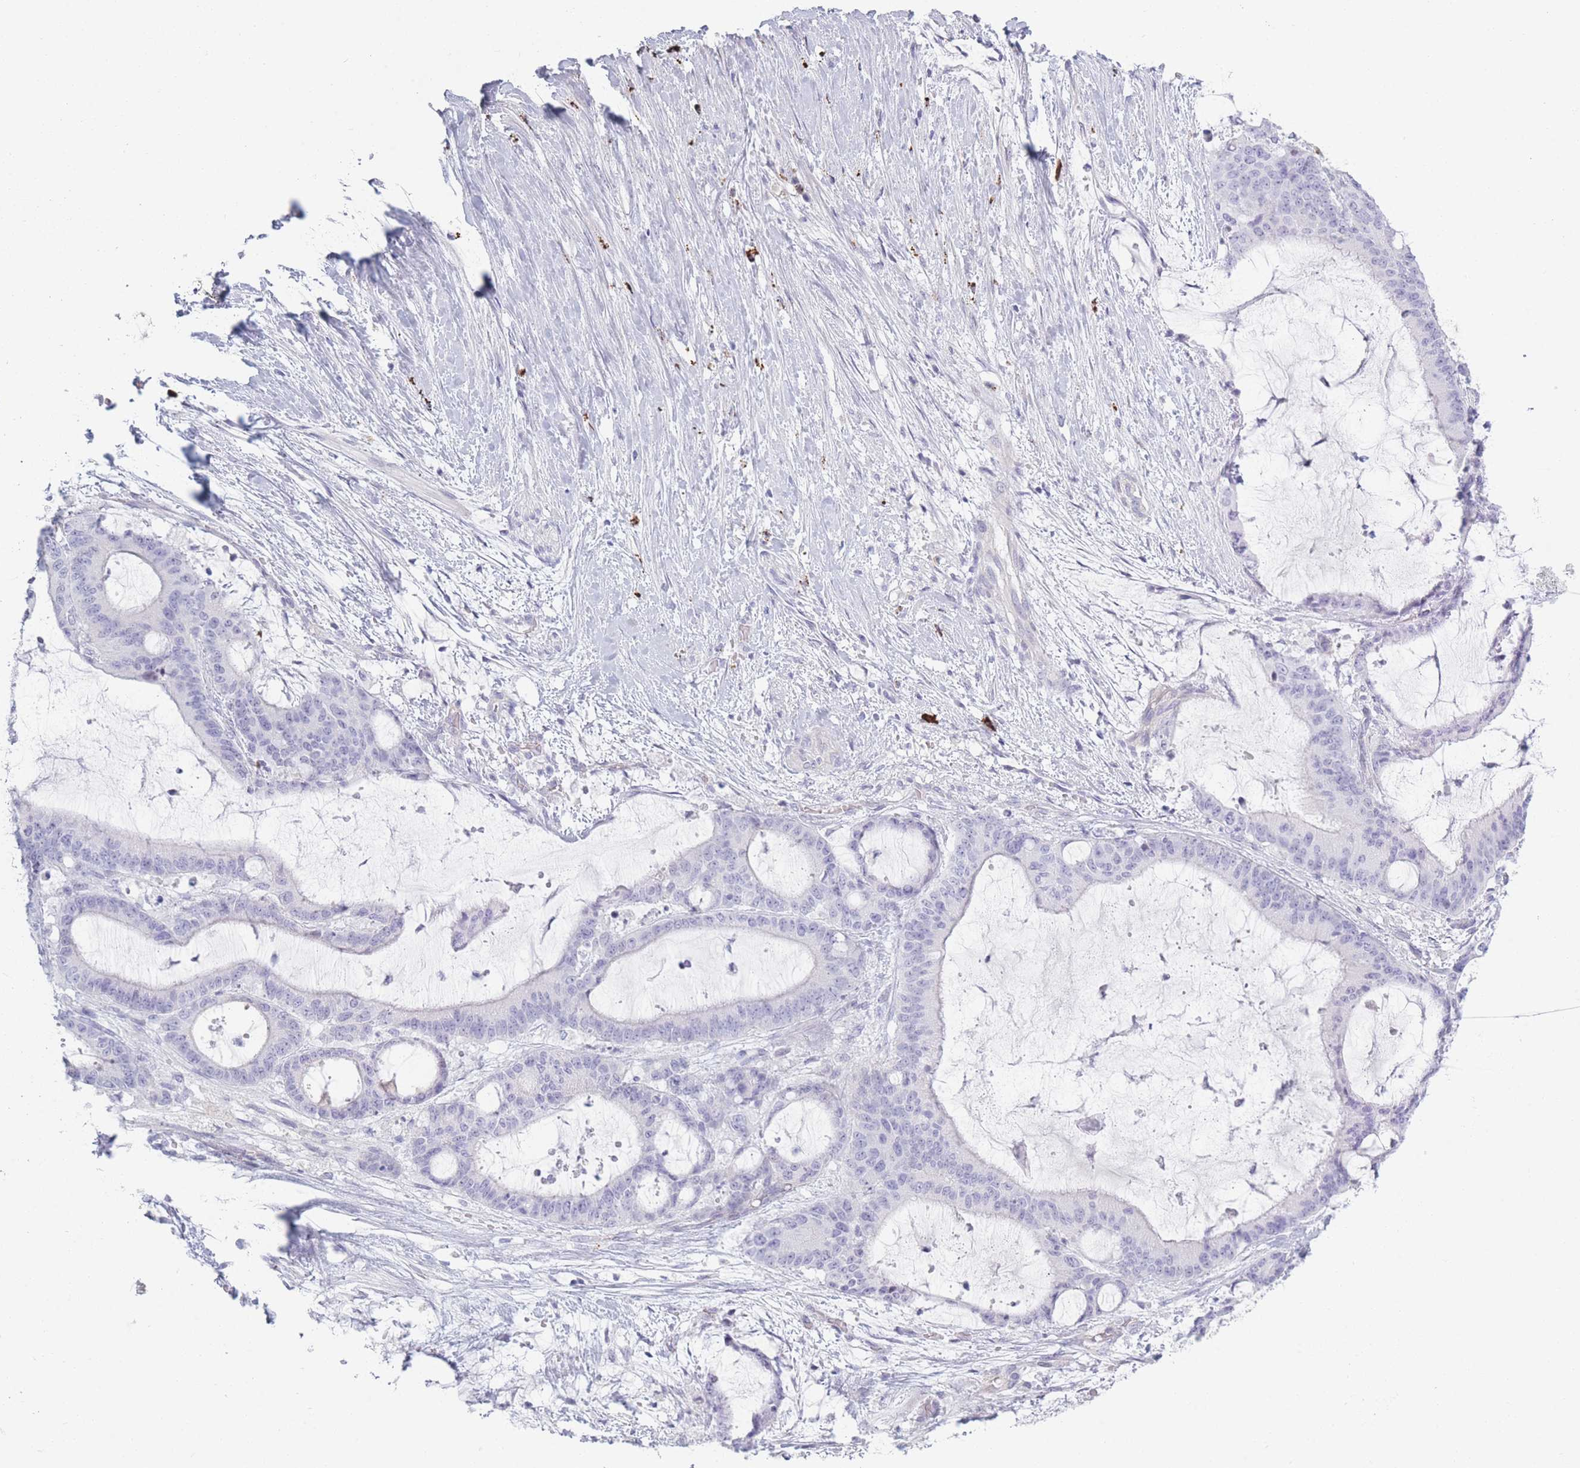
{"staining": {"intensity": "negative", "quantity": "none", "location": "none"}, "tissue": "liver cancer", "cell_type": "Tumor cells", "image_type": "cancer", "snomed": [{"axis": "morphology", "description": "Normal tissue, NOS"}, {"axis": "morphology", "description": "Cholangiocarcinoma"}, {"axis": "topography", "description": "Liver"}, {"axis": "topography", "description": "Peripheral nerve tissue"}], "caption": "A photomicrograph of human cholangiocarcinoma (liver) is negative for staining in tumor cells.", "gene": "PLEKHG2", "patient": {"sex": "female", "age": 73}}